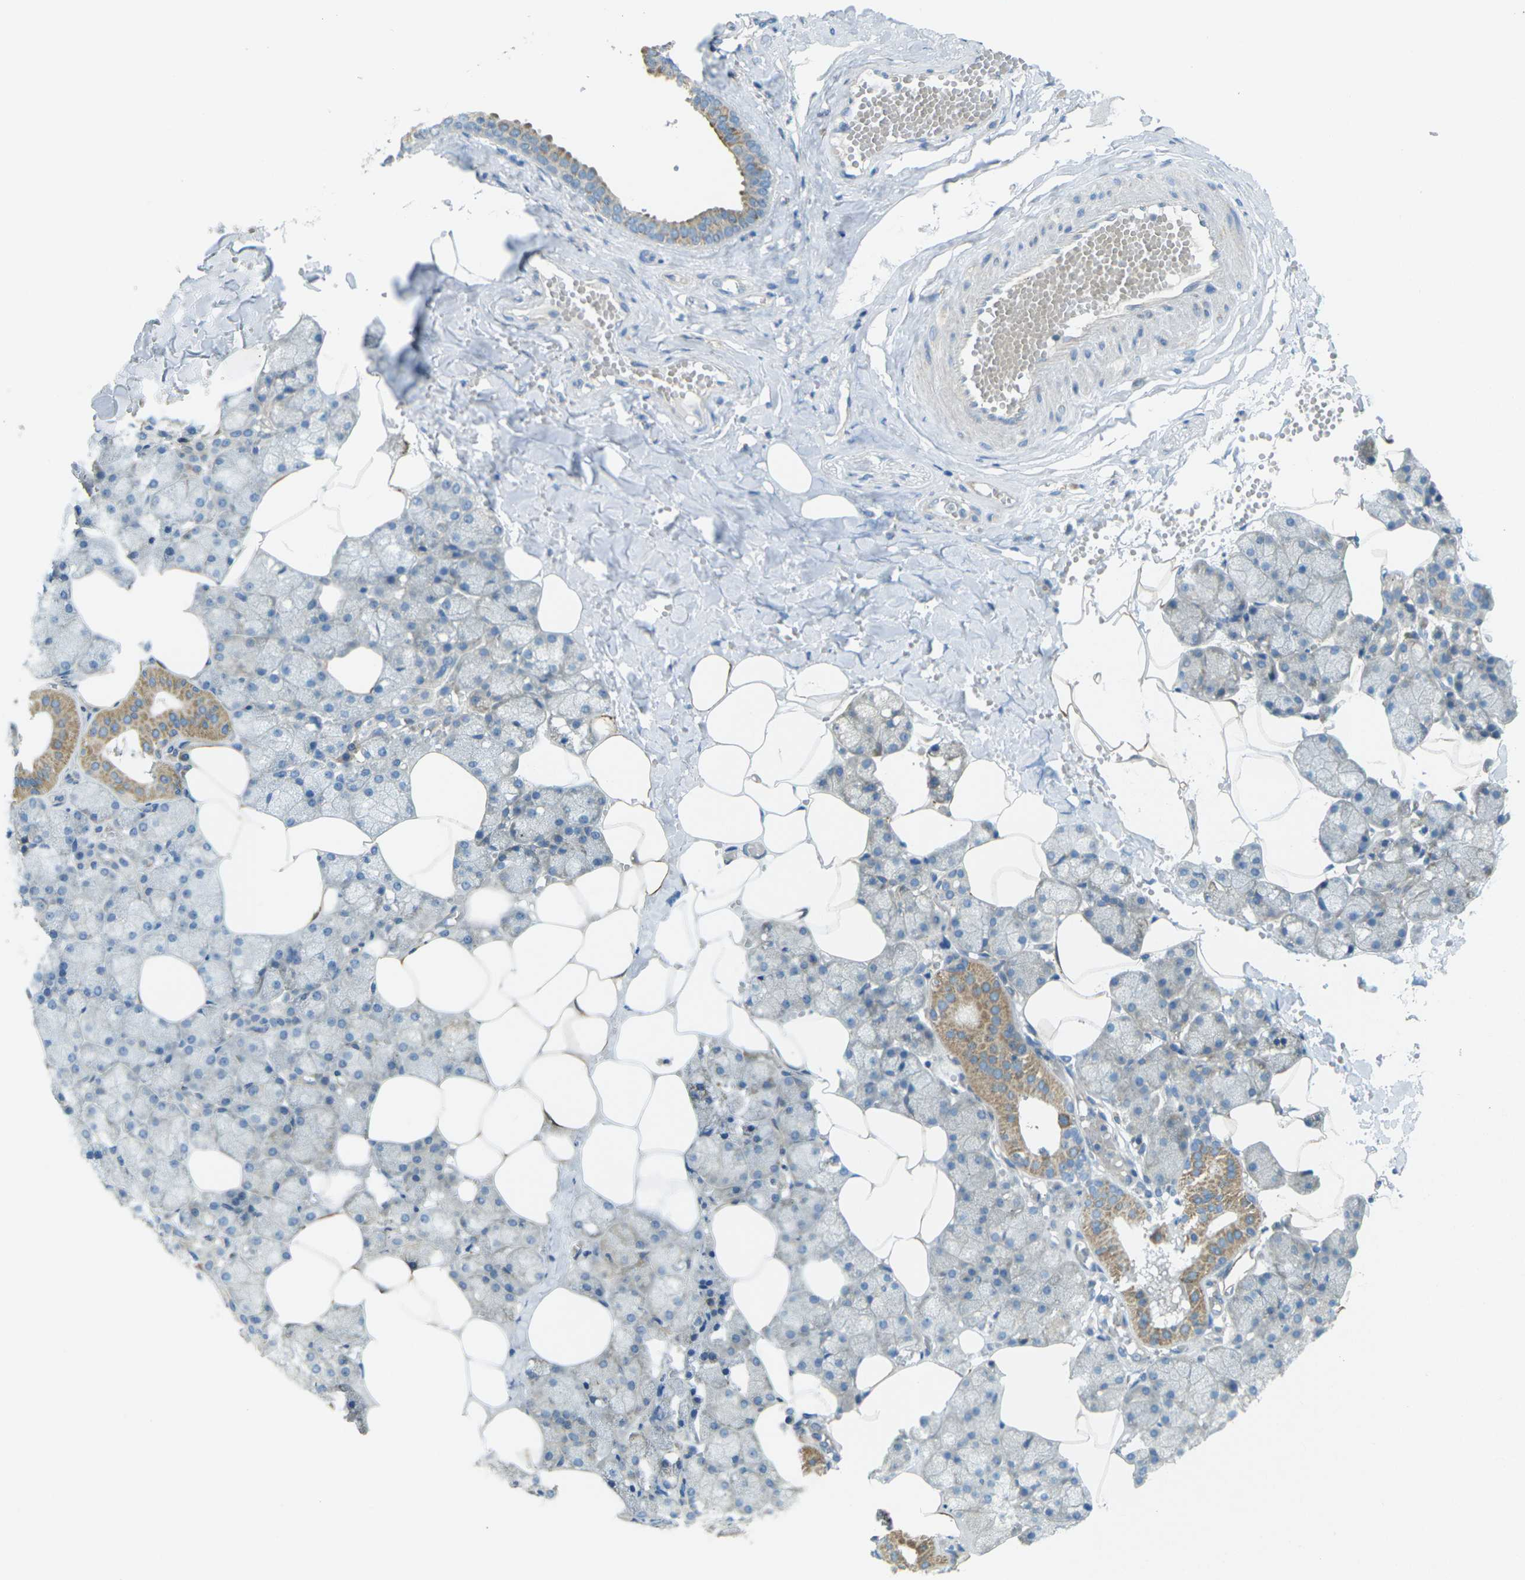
{"staining": {"intensity": "moderate", "quantity": "25%-75%", "location": "cytoplasmic/membranous"}, "tissue": "salivary gland", "cell_type": "Glandular cells", "image_type": "normal", "snomed": [{"axis": "morphology", "description": "Normal tissue, NOS"}, {"axis": "topography", "description": "Salivary gland"}], "caption": "Protein analysis of normal salivary gland exhibits moderate cytoplasmic/membranous staining in approximately 25%-75% of glandular cells. (Brightfield microscopy of DAB IHC at high magnification).", "gene": "MYLK4", "patient": {"sex": "male", "age": 62}}